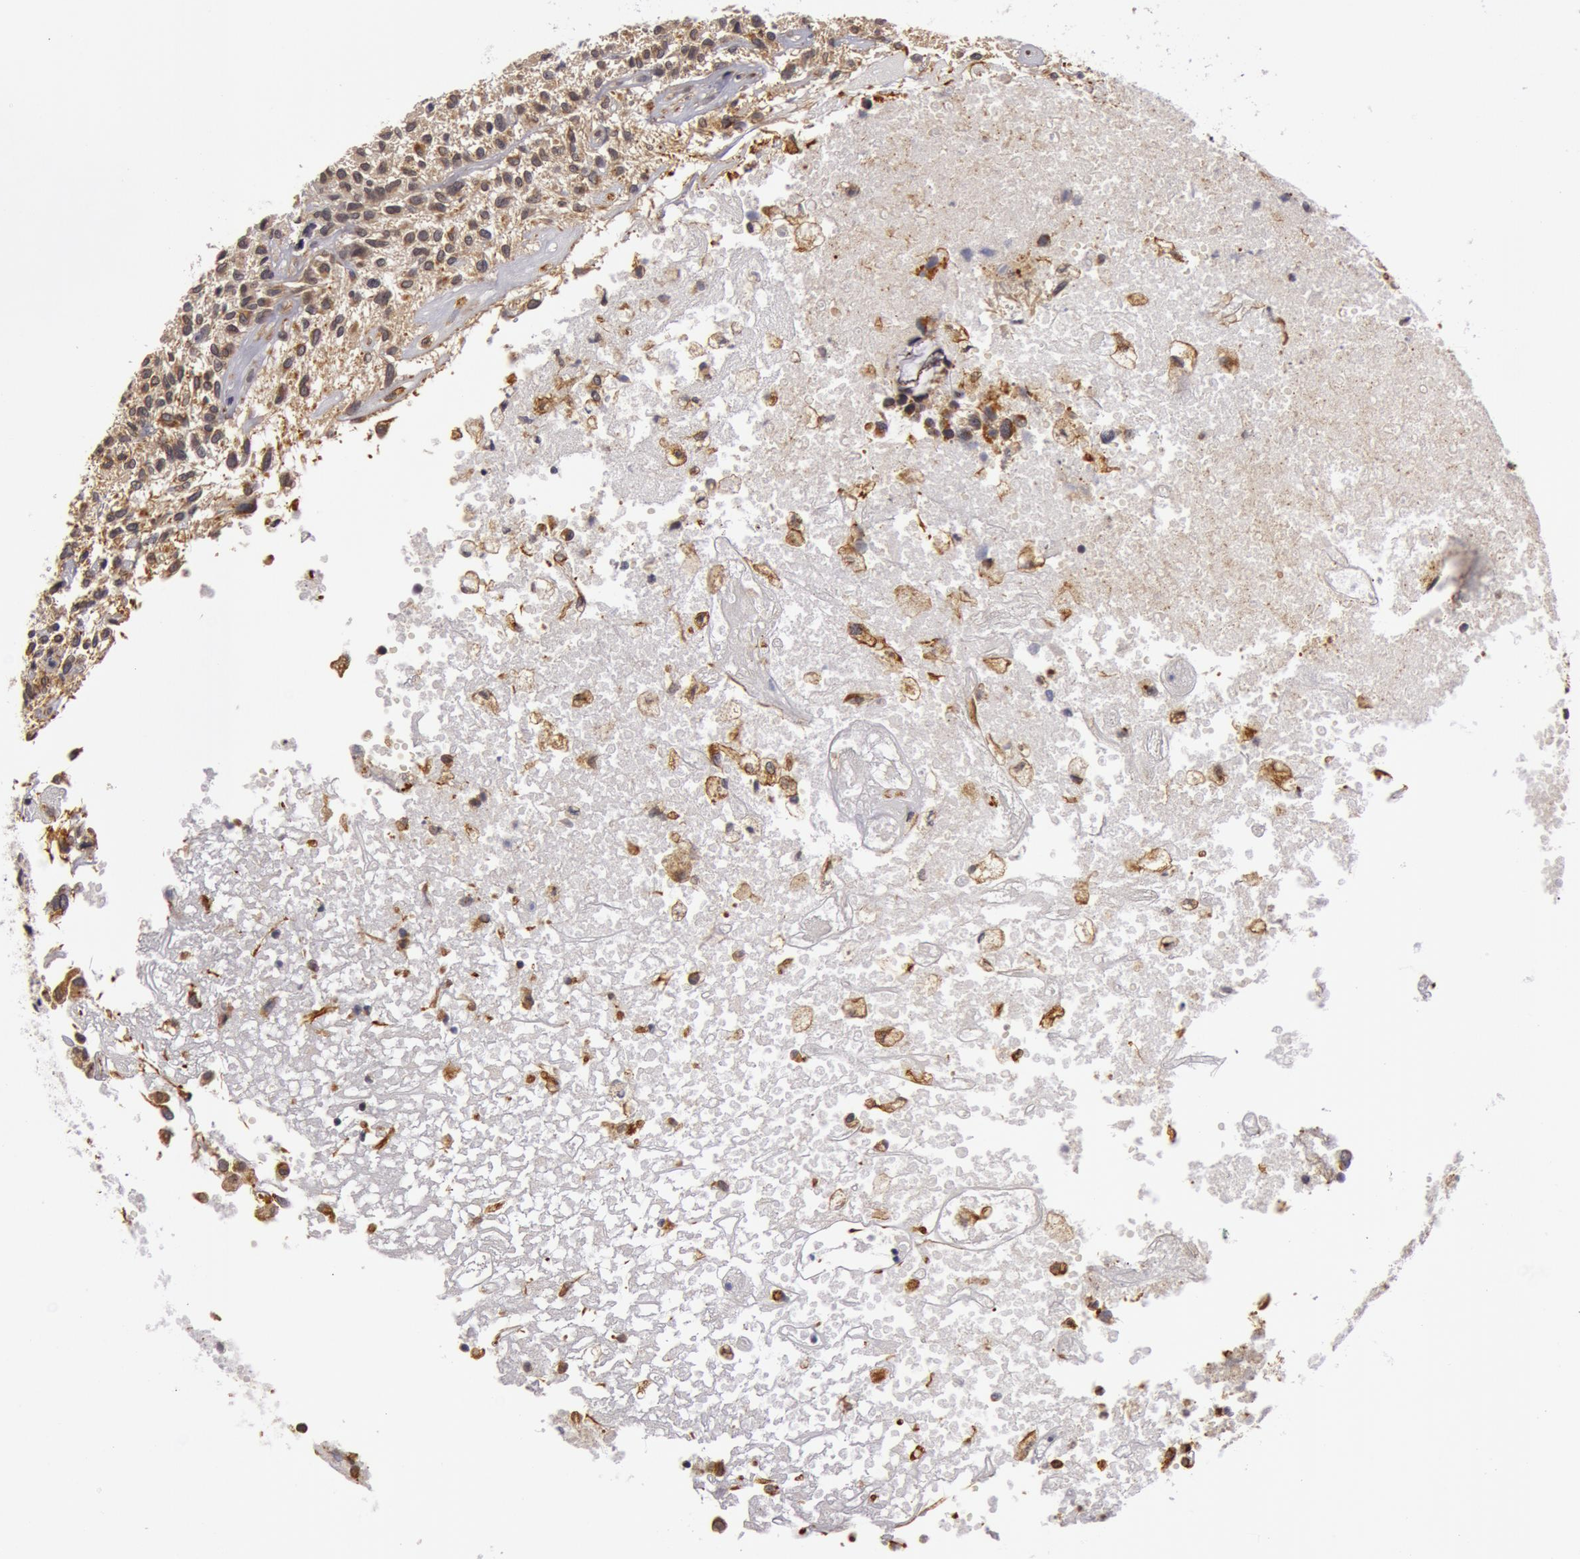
{"staining": {"intensity": "weak", "quantity": "25%-75%", "location": "cytoplasmic/membranous"}, "tissue": "glioma", "cell_type": "Tumor cells", "image_type": "cancer", "snomed": [{"axis": "morphology", "description": "Glioma, malignant, High grade"}, {"axis": "topography", "description": "Brain"}], "caption": "Glioma tissue demonstrates weak cytoplasmic/membranous expression in about 25%-75% of tumor cells, visualized by immunohistochemistry. The protein is stained brown, and the nuclei are stained in blue (DAB IHC with brightfield microscopy, high magnification).", "gene": "SYTL4", "patient": {"sex": "male", "age": 77}}